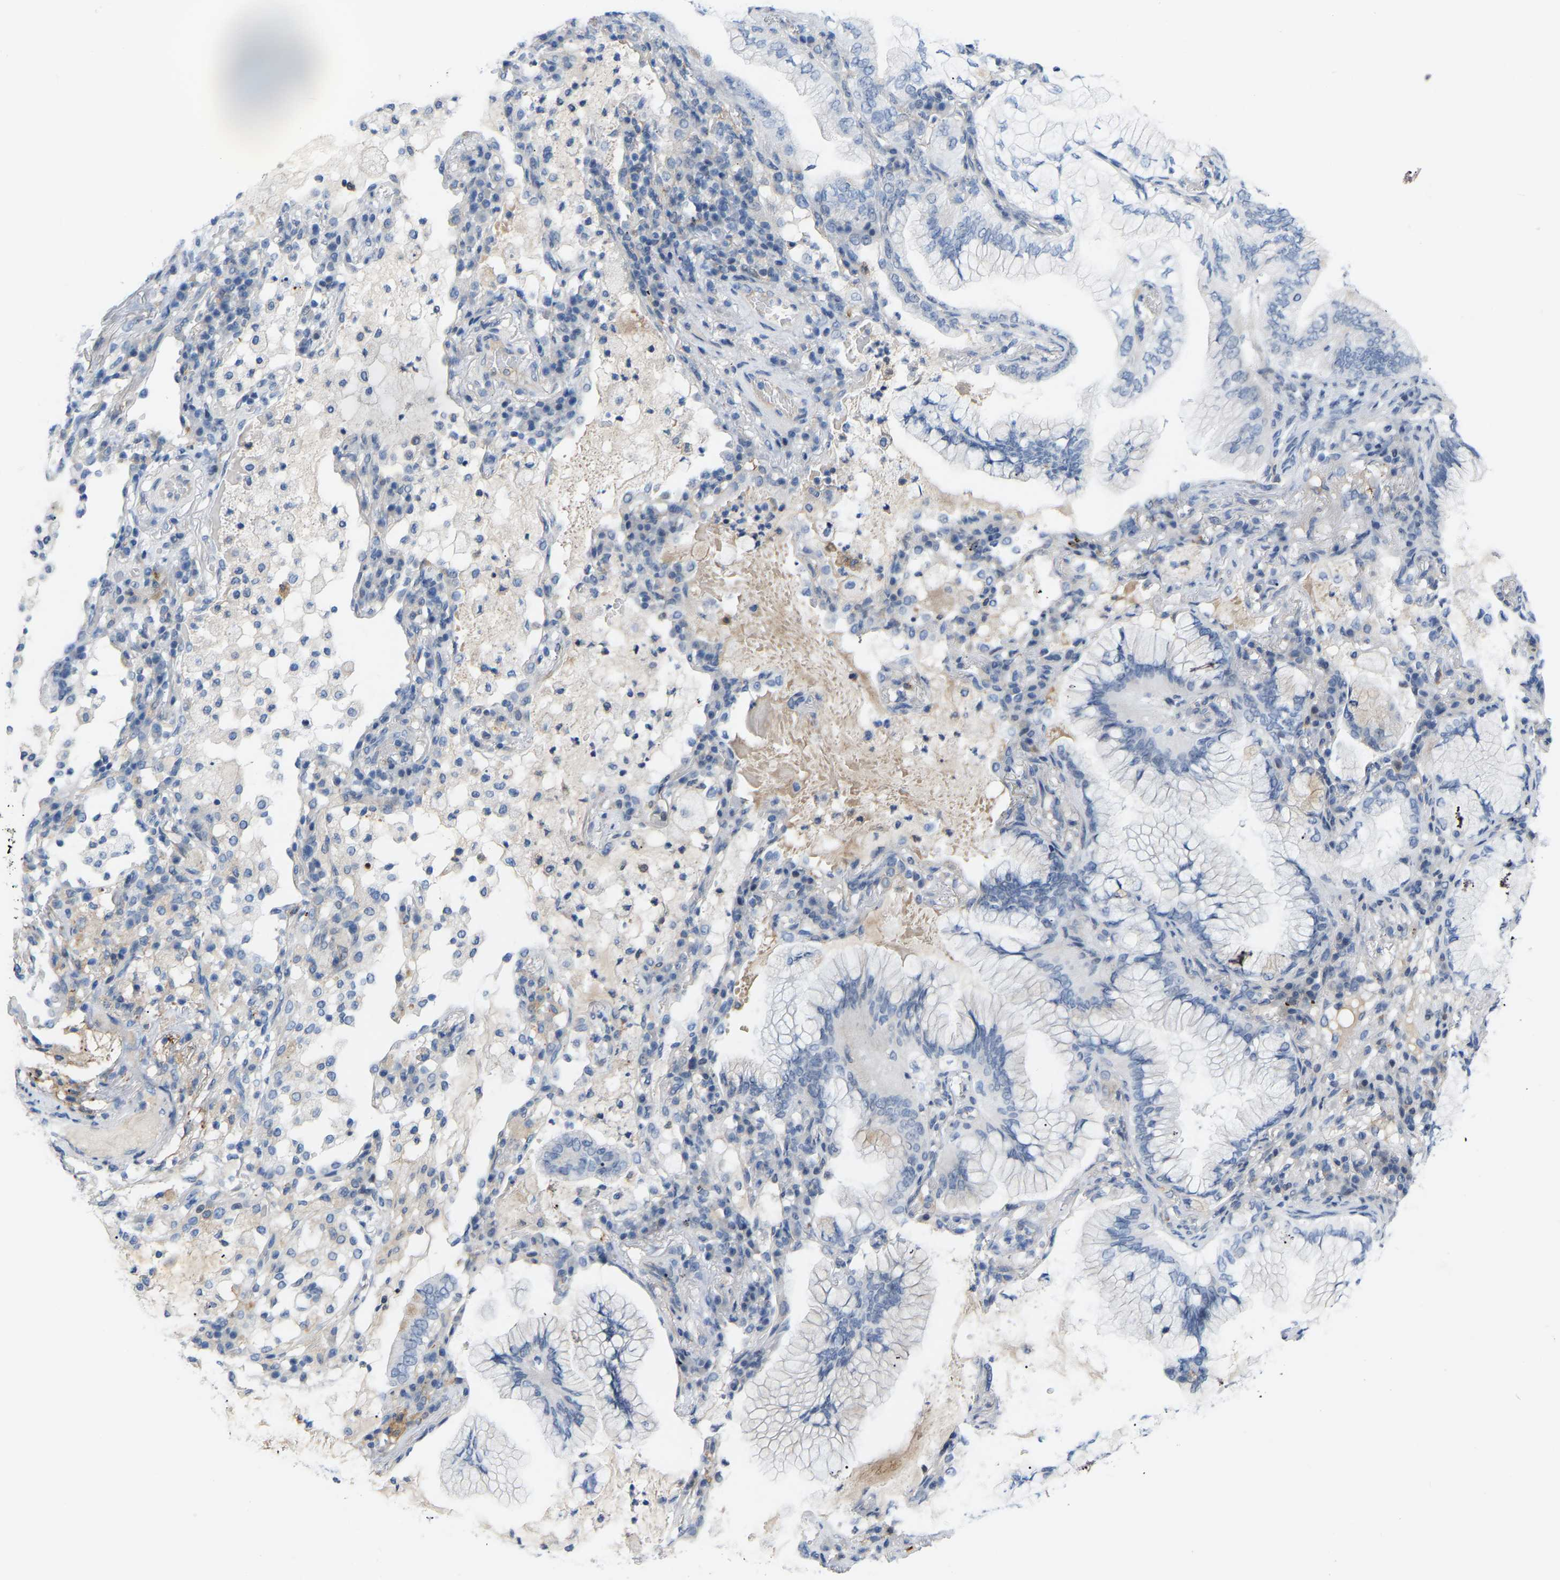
{"staining": {"intensity": "negative", "quantity": "none", "location": "none"}, "tissue": "lung cancer", "cell_type": "Tumor cells", "image_type": "cancer", "snomed": [{"axis": "morphology", "description": "Adenocarcinoma, NOS"}, {"axis": "topography", "description": "Lung"}], "caption": "Tumor cells are negative for protein expression in human lung cancer (adenocarcinoma). Nuclei are stained in blue.", "gene": "ABTB2", "patient": {"sex": "female", "age": 70}}